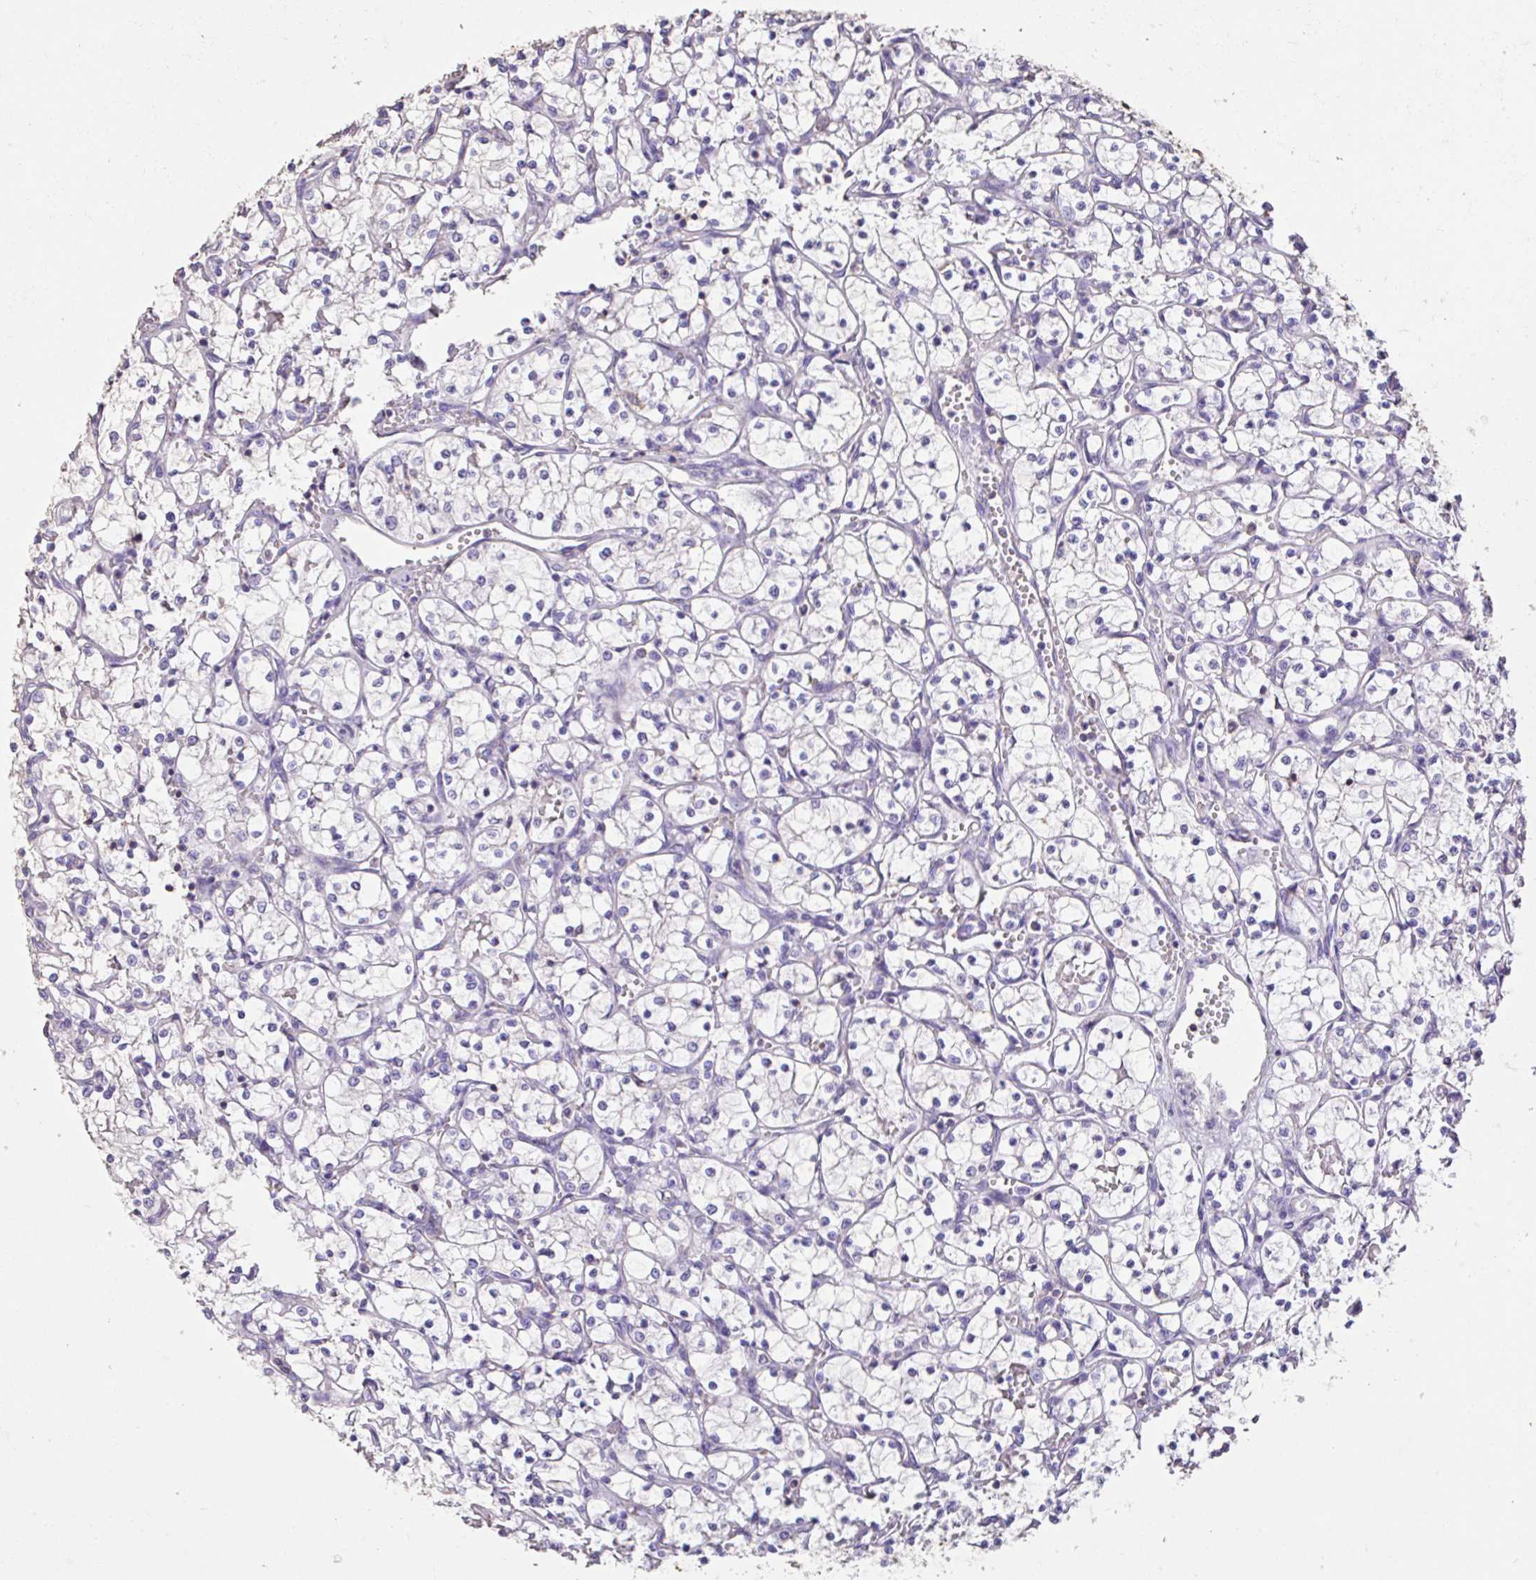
{"staining": {"intensity": "negative", "quantity": "none", "location": "none"}, "tissue": "renal cancer", "cell_type": "Tumor cells", "image_type": "cancer", "snomed": [{"axis": "morphology", "description": "Adenocarcinoma, NOS"}, {"axis": "topography", "description": "Kidney"}], "caption": "The histopathology image shows no staining of tumor cells in renal adenocarcinoma.", "gene": "IL23R", "patient": {"sex": "female", "age": 69}}